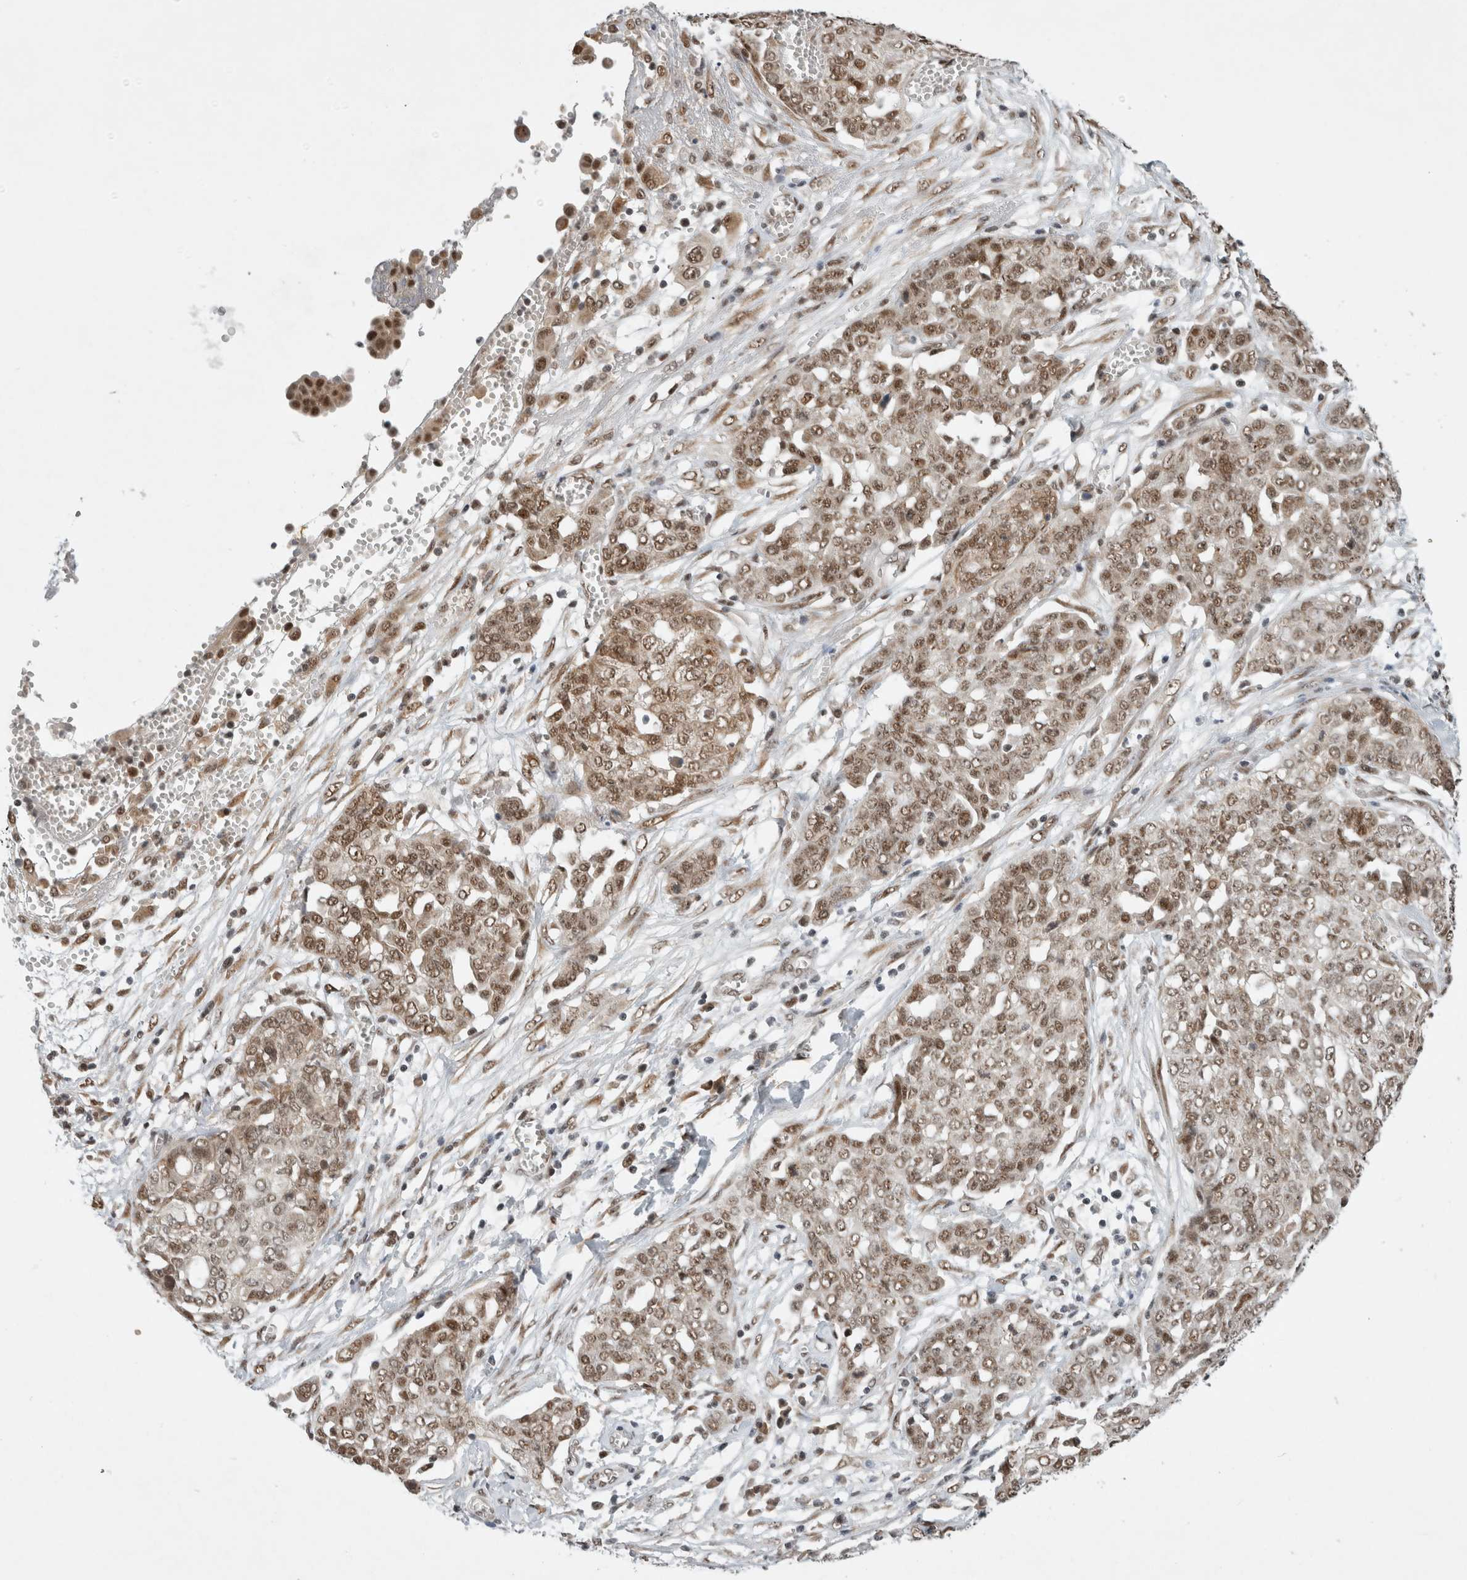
{"staining": {"intensity": "moderate", "quantity": ">75%", "location": "nuclear"}, "tissue": "ovarian cancer", "cell_type": "Tumor cells", "image_type": "cancer", "snomed": [{"axis": "morphology", "description": "Cystadenocarcinoma, serous, NOS"}, {"axis": "topography", "description": "Soft tissue"}, {"axis": "topography", "description": "Ovary"}], "caption": "Immunohistochemistry image of neoplastic tissue: ovarian cancer stained using immunohistochemistry (IHC) demonstrates medium levels of moderate protein expression localized specifically in the nuclear of tumor cells, appearing as a nuclear brown color.", "gene": "NCAPG2", "patient": {"sex": "female", "age": 57}}